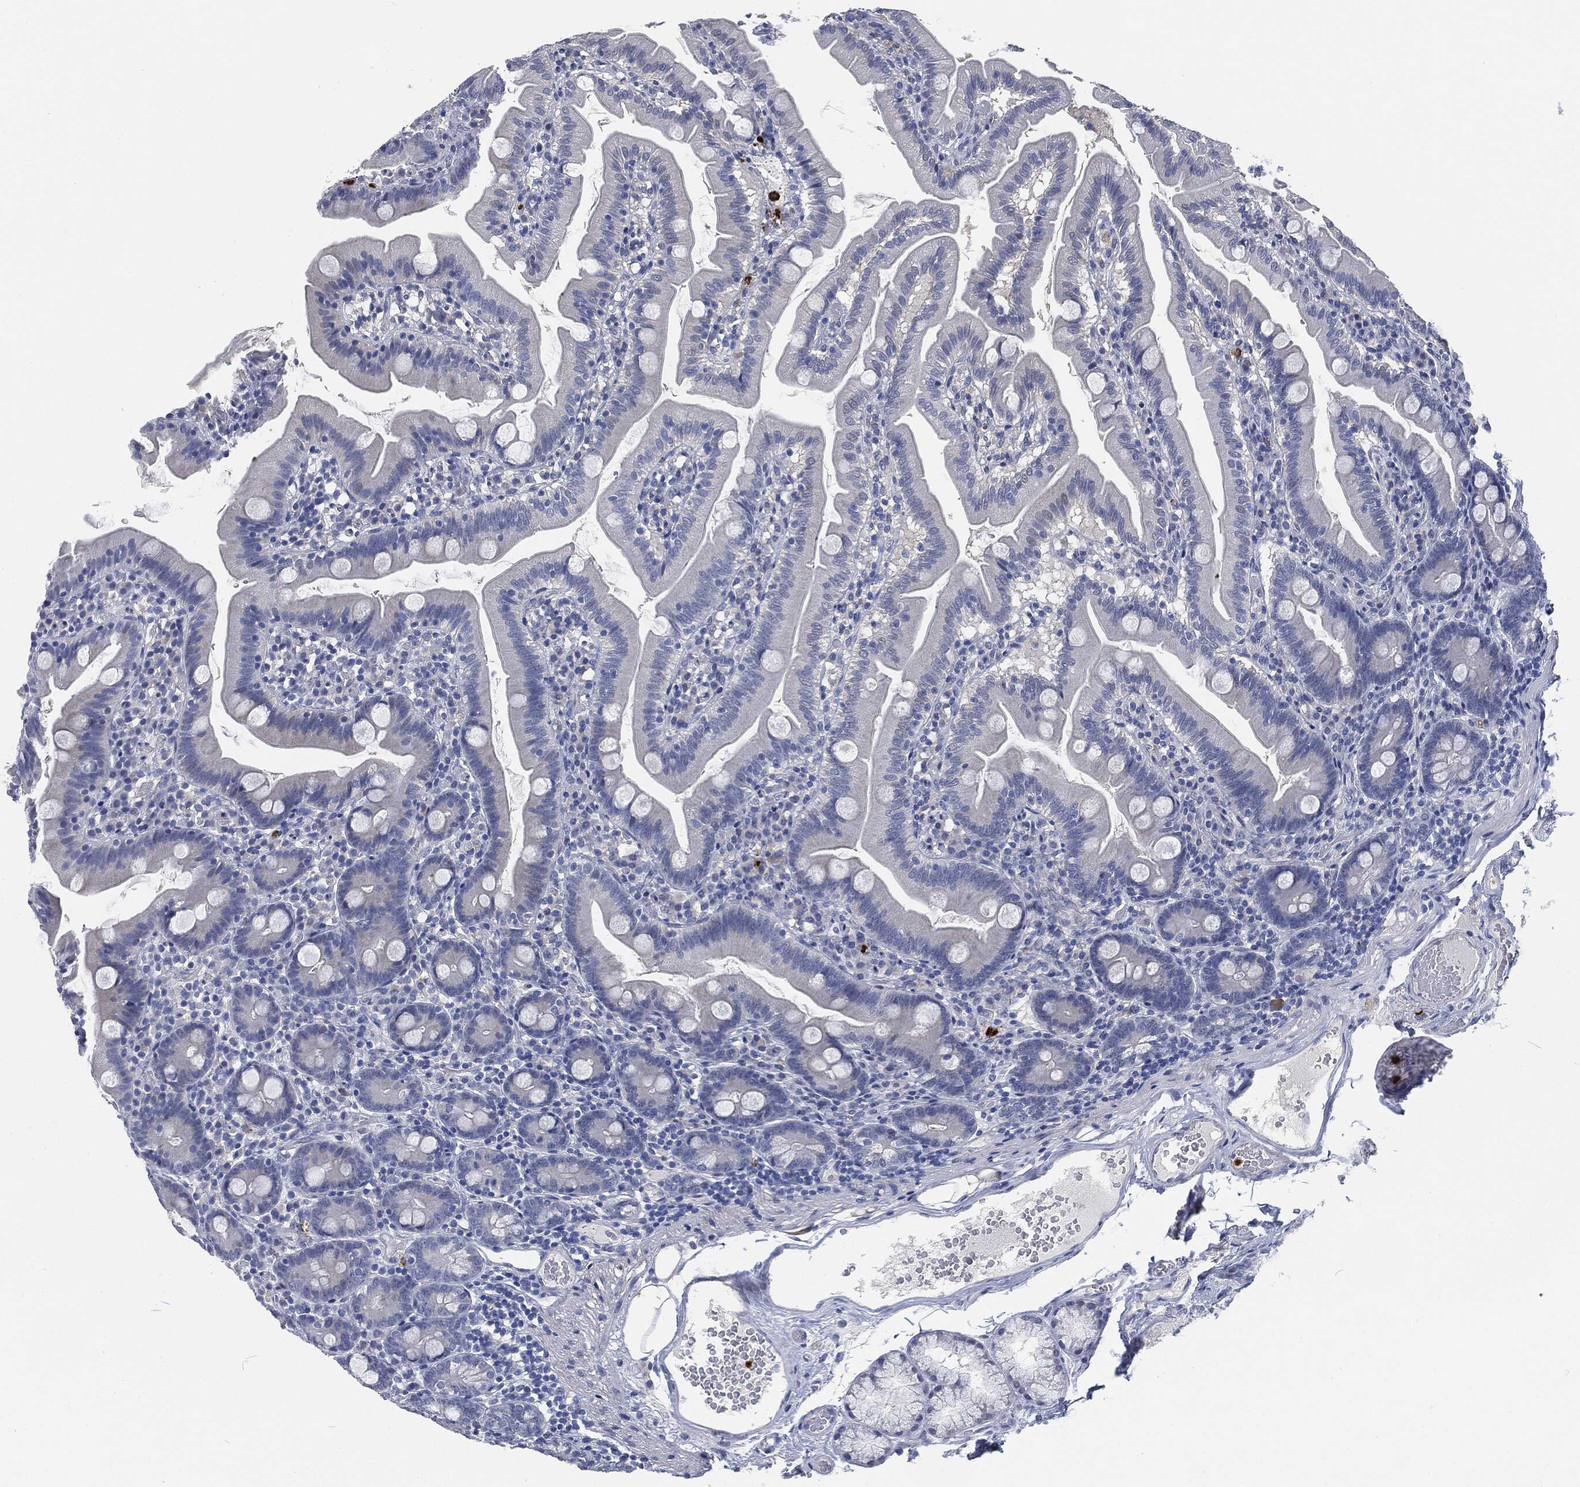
{"staining": {"intensity": "negative", "quantity": "none", "location": "none"}, "tissue": "duodenum", "cell_type": "Glandular cells", "image_type": "normal", "snomed": [{"axis": "morphology", "description": "Normal tissue, NOS"}, {"axis": "topography", "description": "Duodenum"}], "caption": "Glandular cells show no significant staining in unremarkable duodenum. Brightfield microscopy of IHC stained with DAB (brown) and hematoxylin (blue), captured at high magnification.", "gene": "MPO", "patient": {"sex": "female", "age": 67}}